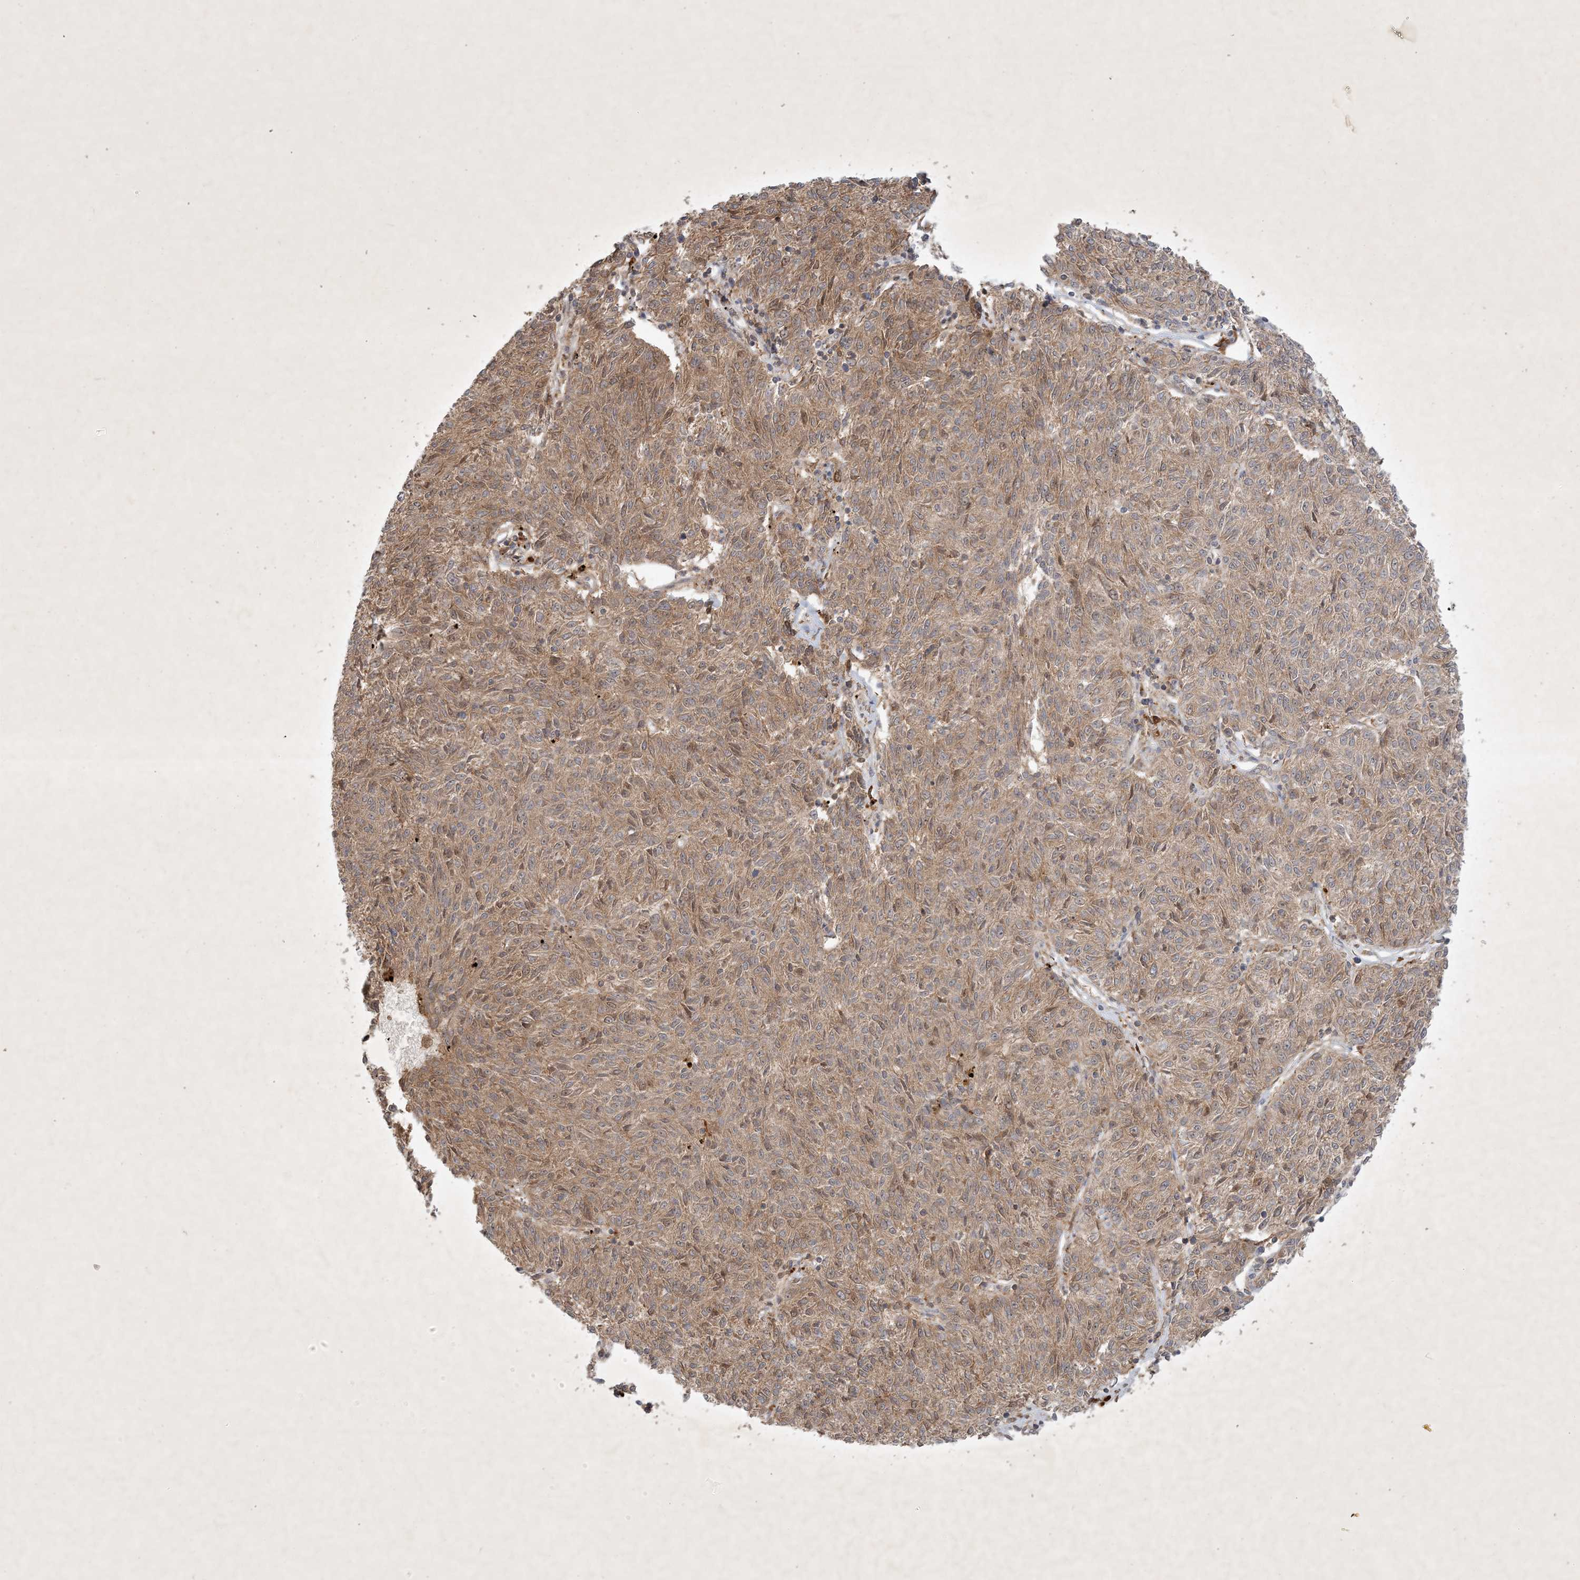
{"staining": {"intensity": "moderate", "quantity": "25%-75%", "location": "cytoplasmic/membranous,nuclear"}, "tissue": "melanoma", "cell_type": "Tumor cells", "image_type": "cancer", "snomed": [{"axis": "morphology", "description": "Malignant melanoma, NOS"}, {"axis": "topography", "description": "Skin"}], "caption": "Immunohistochemistry (IHC) staining of malignant melanoma, which demonstrates medium levels of moderate cytoplasmic/membranous and nuclear staining in about 25%-75% of tumor cells indicating moderate cytoplasmic/membranous and nuclear protein positivity. The staining was performed using DAB (brown) for protein detection and nuclei were counterstained in hematoxylin (blue).", "gene": "ZCCHC4", "patient": {"sex": "female", "age": 72}}